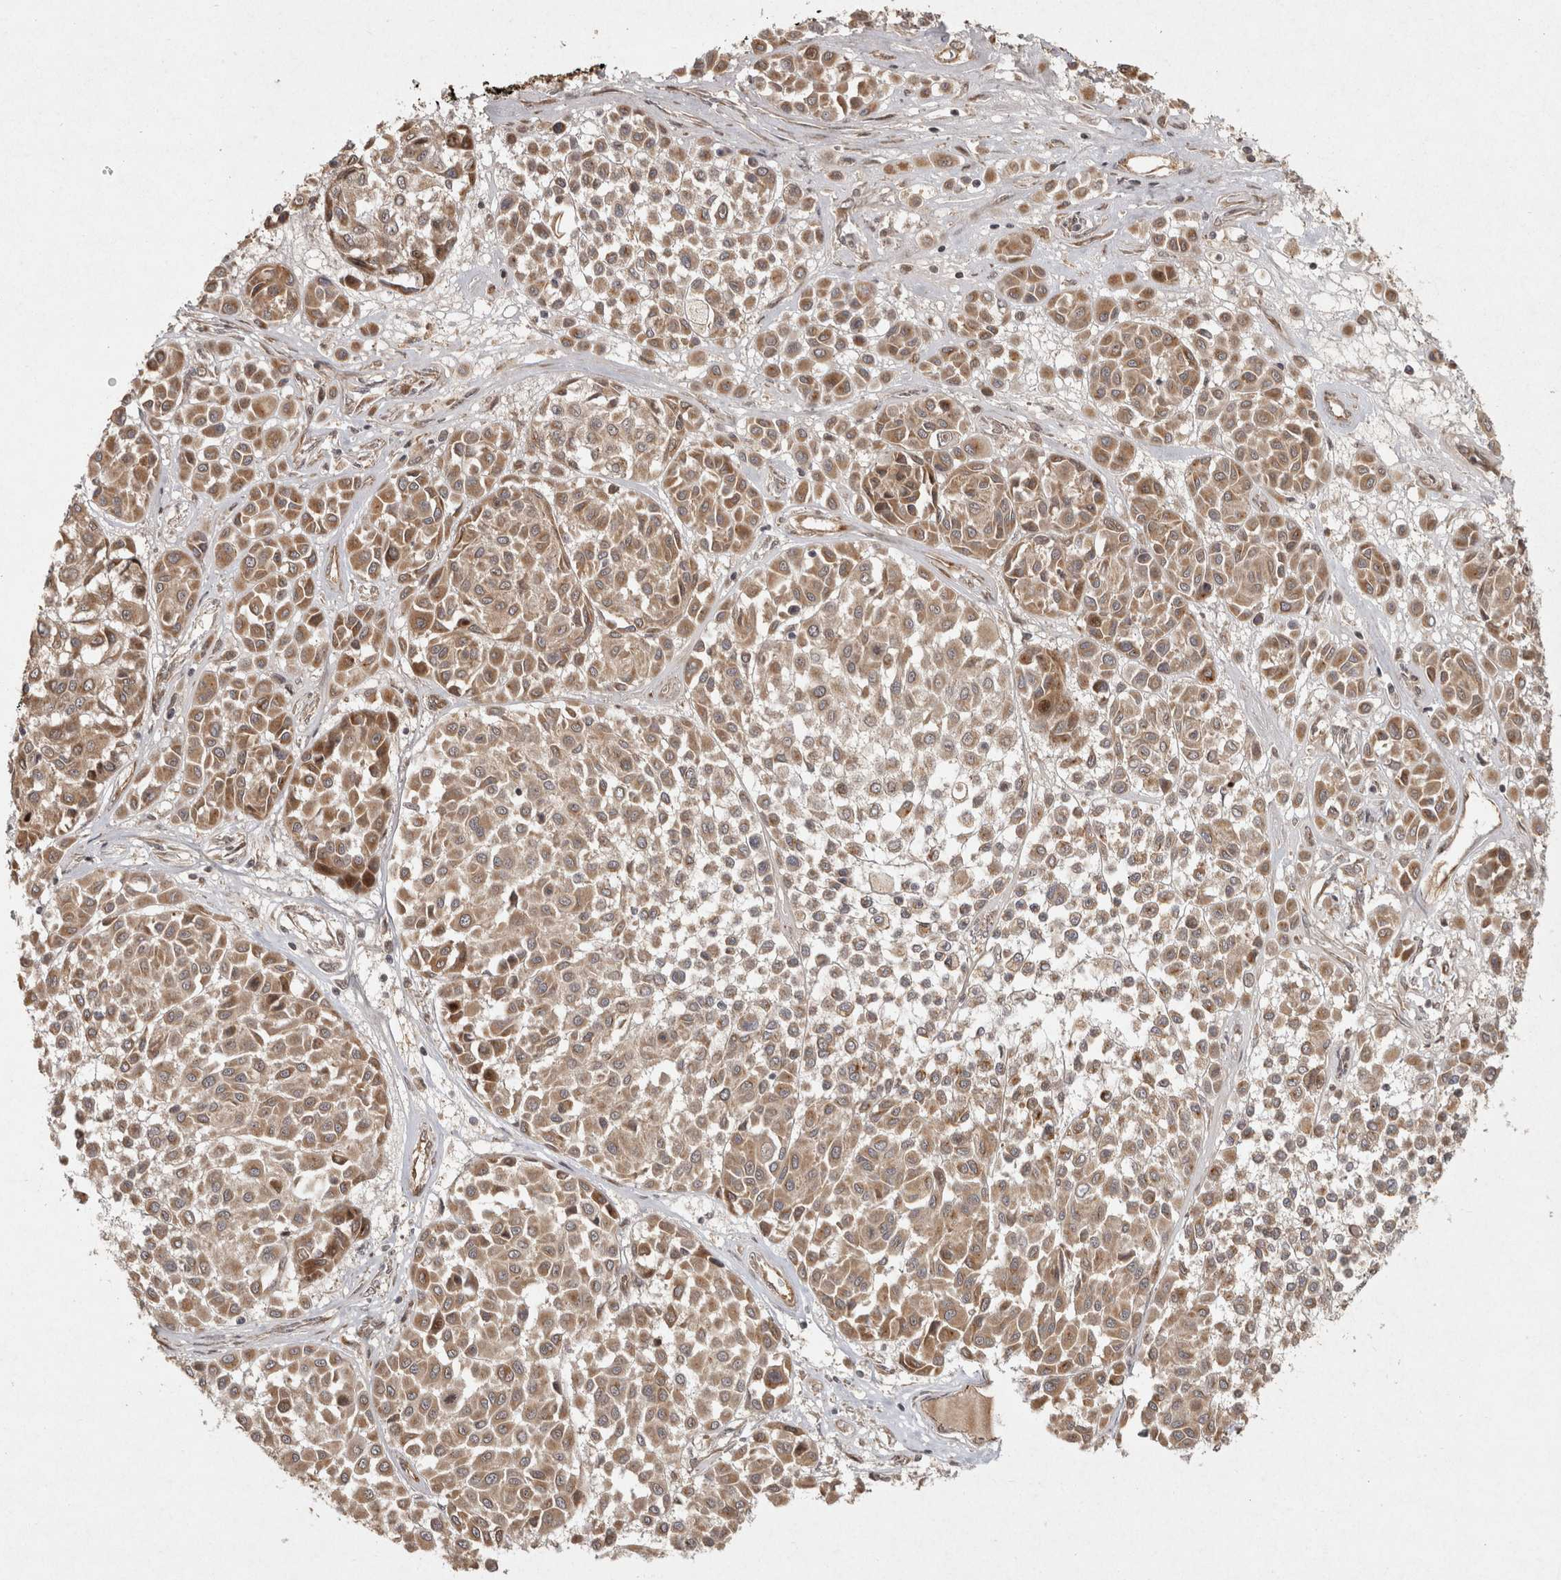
{"staining": {"intensity": "weak", "quantity": ">75%", "location": "cytoplasmic/membranous"}, "tissue": "melanoma", "cell_type": "Tumor cells", "image_type": "cancer", "snomed": [{"axis": "morphology", "description": "Malignant melanoma, Metastatic site"}, {"axis": "topography", "description": "Soft tissue"}], "caption": "DAB (3,3'-diaminobenzidine) immunohistochemical staining of malignant melanoma (metastatic site) exhibits weak cytoplasmic/membranous protein staining in about >75% of tumor cells.", "gene": "CAMSAP2", "patient": {"sex": "male", "age": 41}}